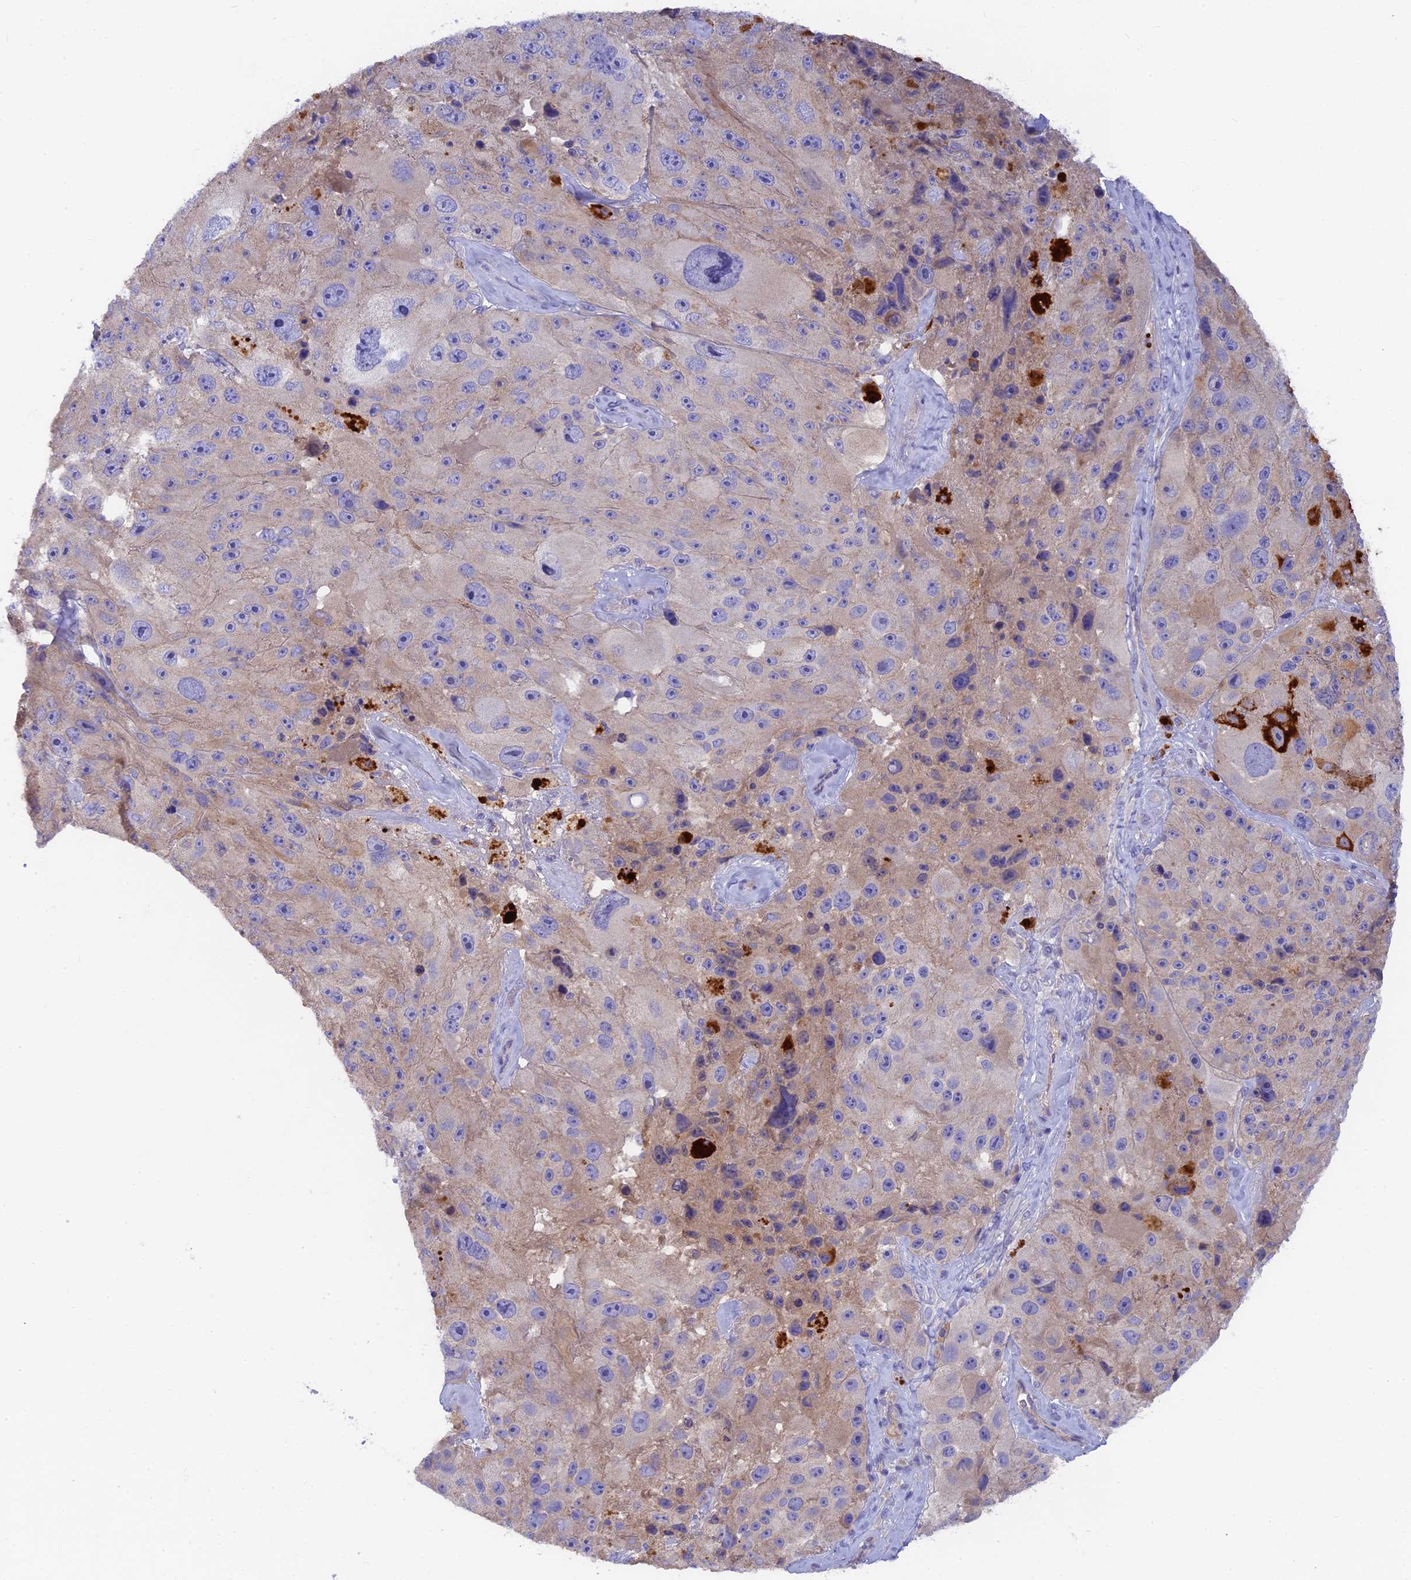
{"staining": {"intensity": "weak", "quantity": "<25%", "location": "cytoplasmic/membranous"}, "tissue": "melanoma", "cell_type": "Tumor cells", "image_type": "cancer", "snomed": [{"axis": "morphology", "description": "Malignant melanoma, Metastatic site"}, {"axis": "topography", "description": "Lymph node"}], "caption": "Immunohistochemistry micrograph of neoplastic tissue: human melanoma stained with DAB displays no significant protein staining in tumor cells.", "gene": "PZP", "patient": {"sex": "male", "age": 62}}